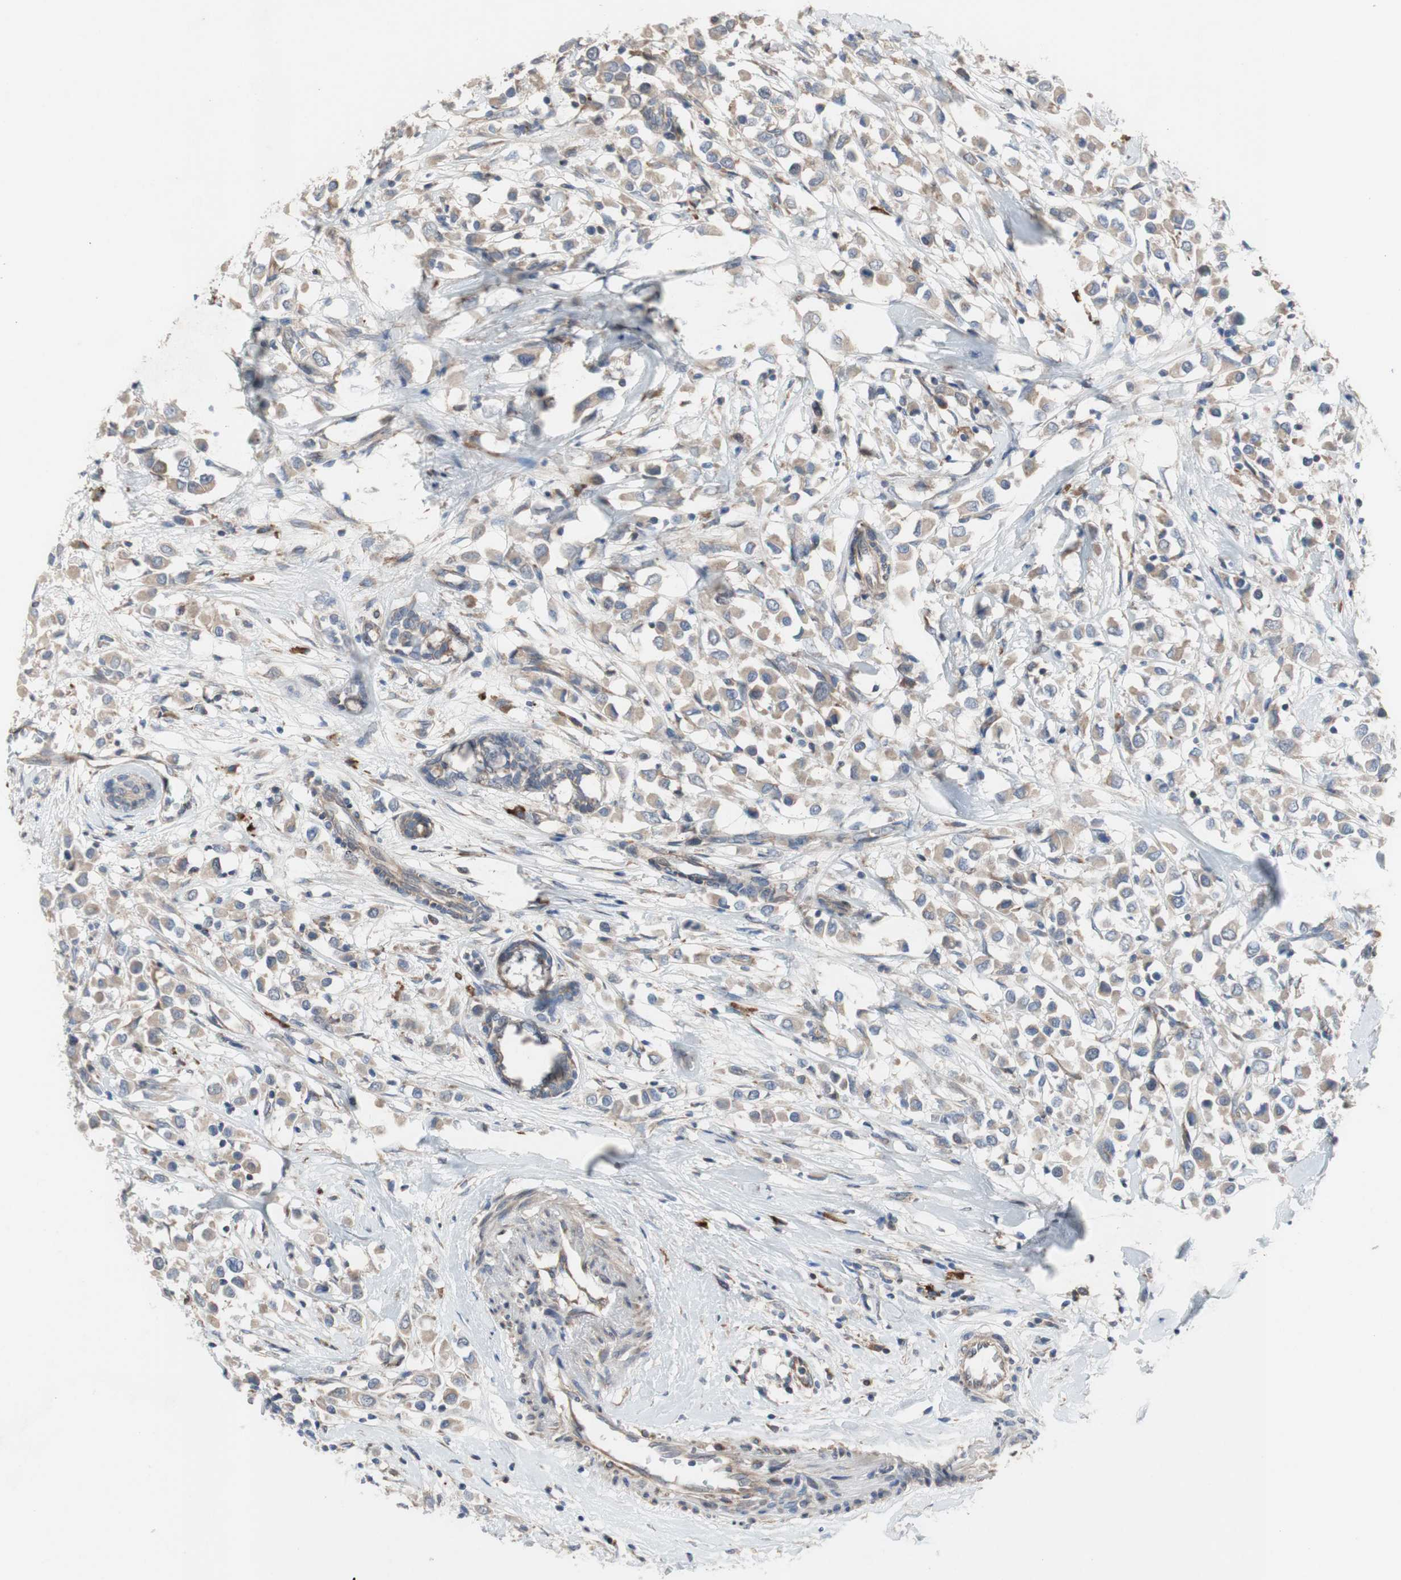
{"staining": {"intensity": "moderate", "quantity": ">75%", "location": "cytoplasmic/membranous"}, "tissue": "breast cancer", "cell_type": "Tumor cells", "image_type": "cancer", "snomed": [{"axis": "morphology", "description": "Duct carcinoma"}, {"axis": "topography", "description": "Breast"}], "caption": "An image of human breast cancer (invasive ductal carcinoma) stained for a protein displays moderate cytoplasmic/membranous brown staining in tumor cells.", "gene": "TTC14", "patient": {"sex": "female", "age": 61}}